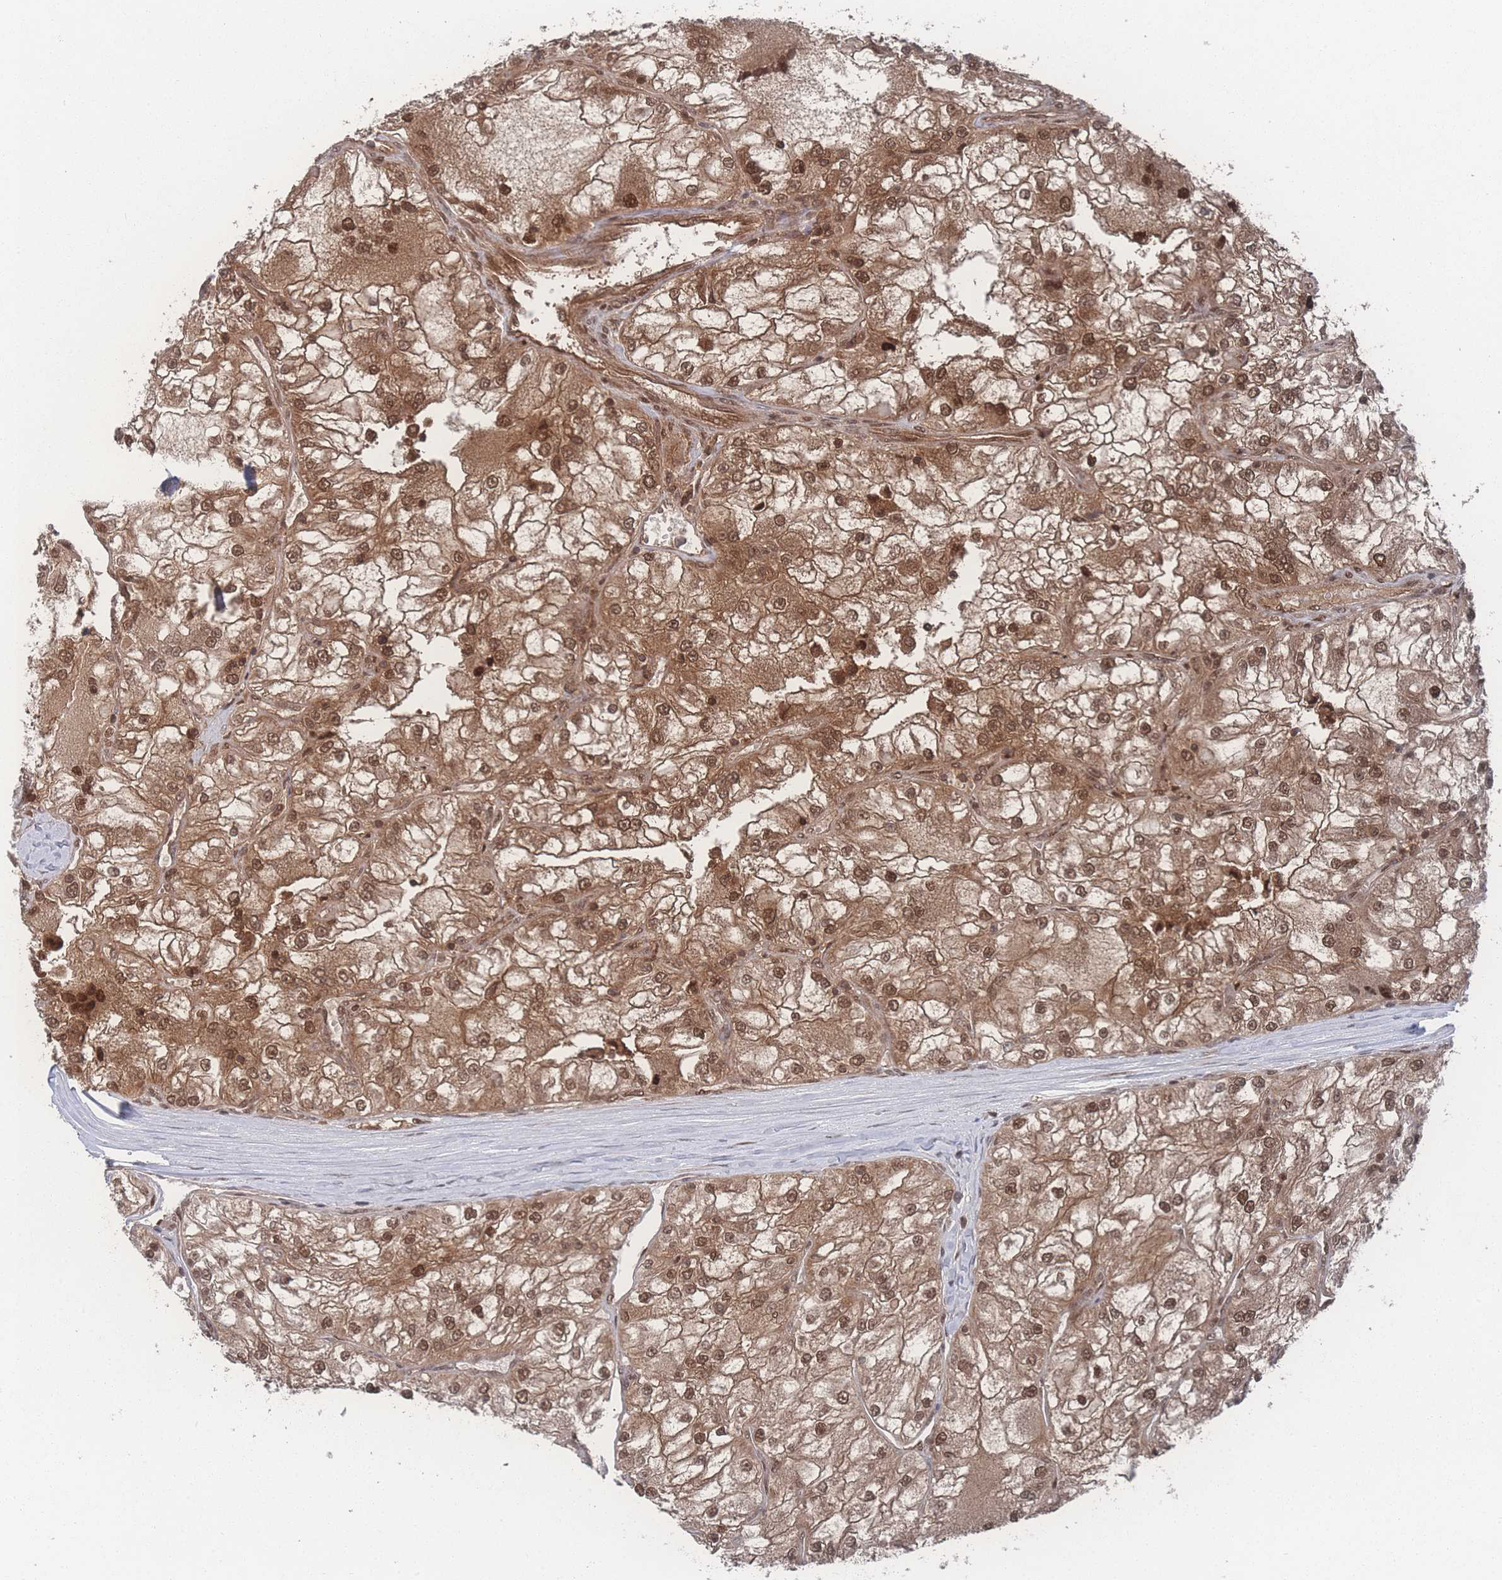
{"staining": {"intensity": "moderate", "quantity": ">75%", "location": "cytoplasmic/membranous,nuclear"}, "tissue": "renal cancer", "cell_type": "Tumor cells", "image_type": "cancer", "snomed": [{"axis": "morphology", "description": "Adenocarcinoma, NOS"}, {"axis": "topography", "description": "Kidney"}], "caption": "High-magnification brightfield microscopy of adenocarcinoma (renal) stained with DAB (3,3'-diaminobenzidine) (brown) and counterstained with hematoxylin (blue). tumor cells exhibit moderate cytoplasmic/membranous and nuclear staining is identified in about>75% of cells. (DAB IHC with brightfield microscopy, high magnification).", "gene": "PSMA1", "patient": {"sex": "female", "age": 72}}